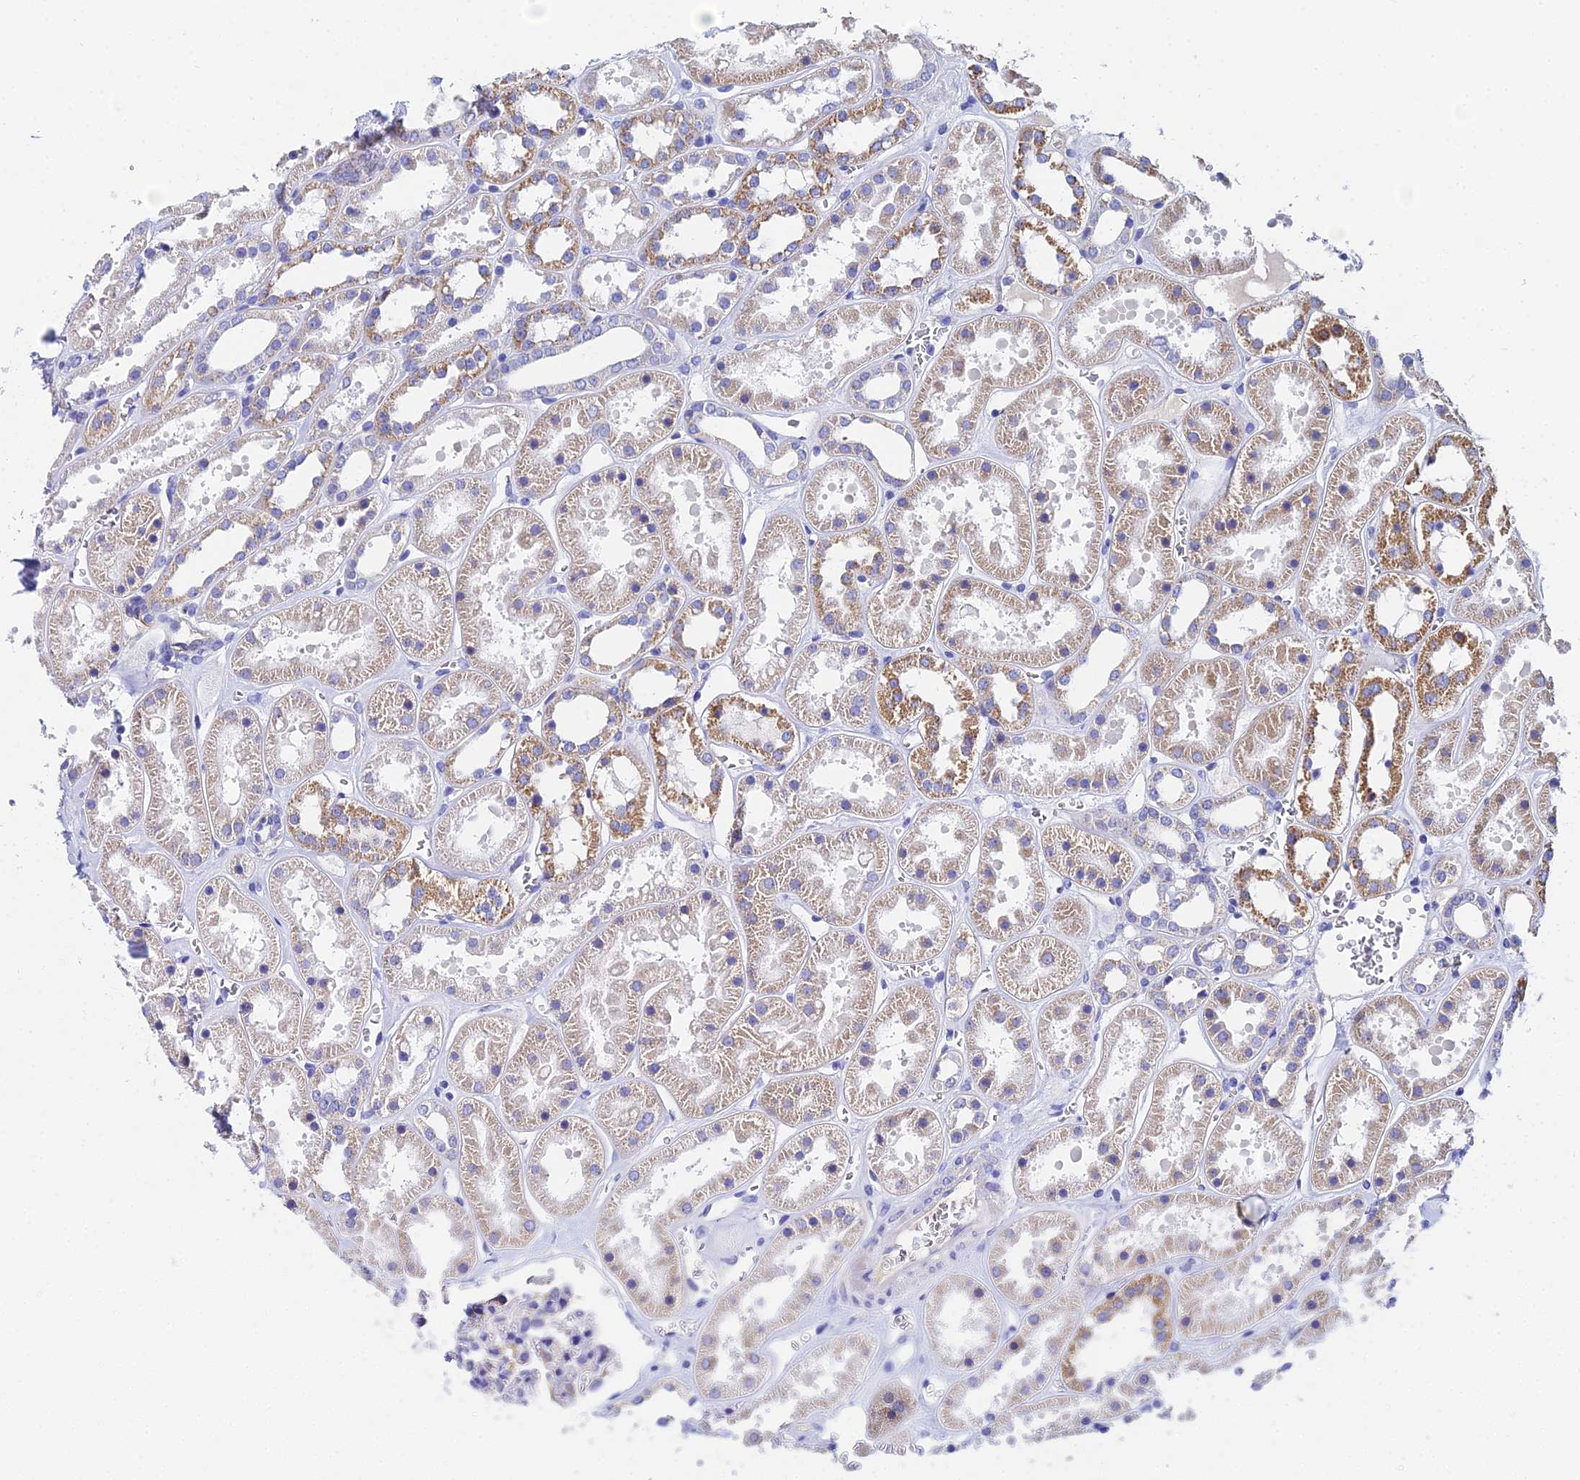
{"staining": {"intensity": "negative", "quantity": "none", "location": "none"}, "tissue": "kidney", "cell_type": "Cells in glomeruli", "image_type": "normal", "snomed": [{"axis": "morphology", "description": "Normal tissue, NOS"}, {"axis": "topography", "description": "Kidney"}], "caption": "IHC image of unremarkable kidney stained for a protein (brown), which exhibits no expression in cells in glomeruli.", "gene": "UBE2L3", "patient": {"sex": "female", "age": 41}}